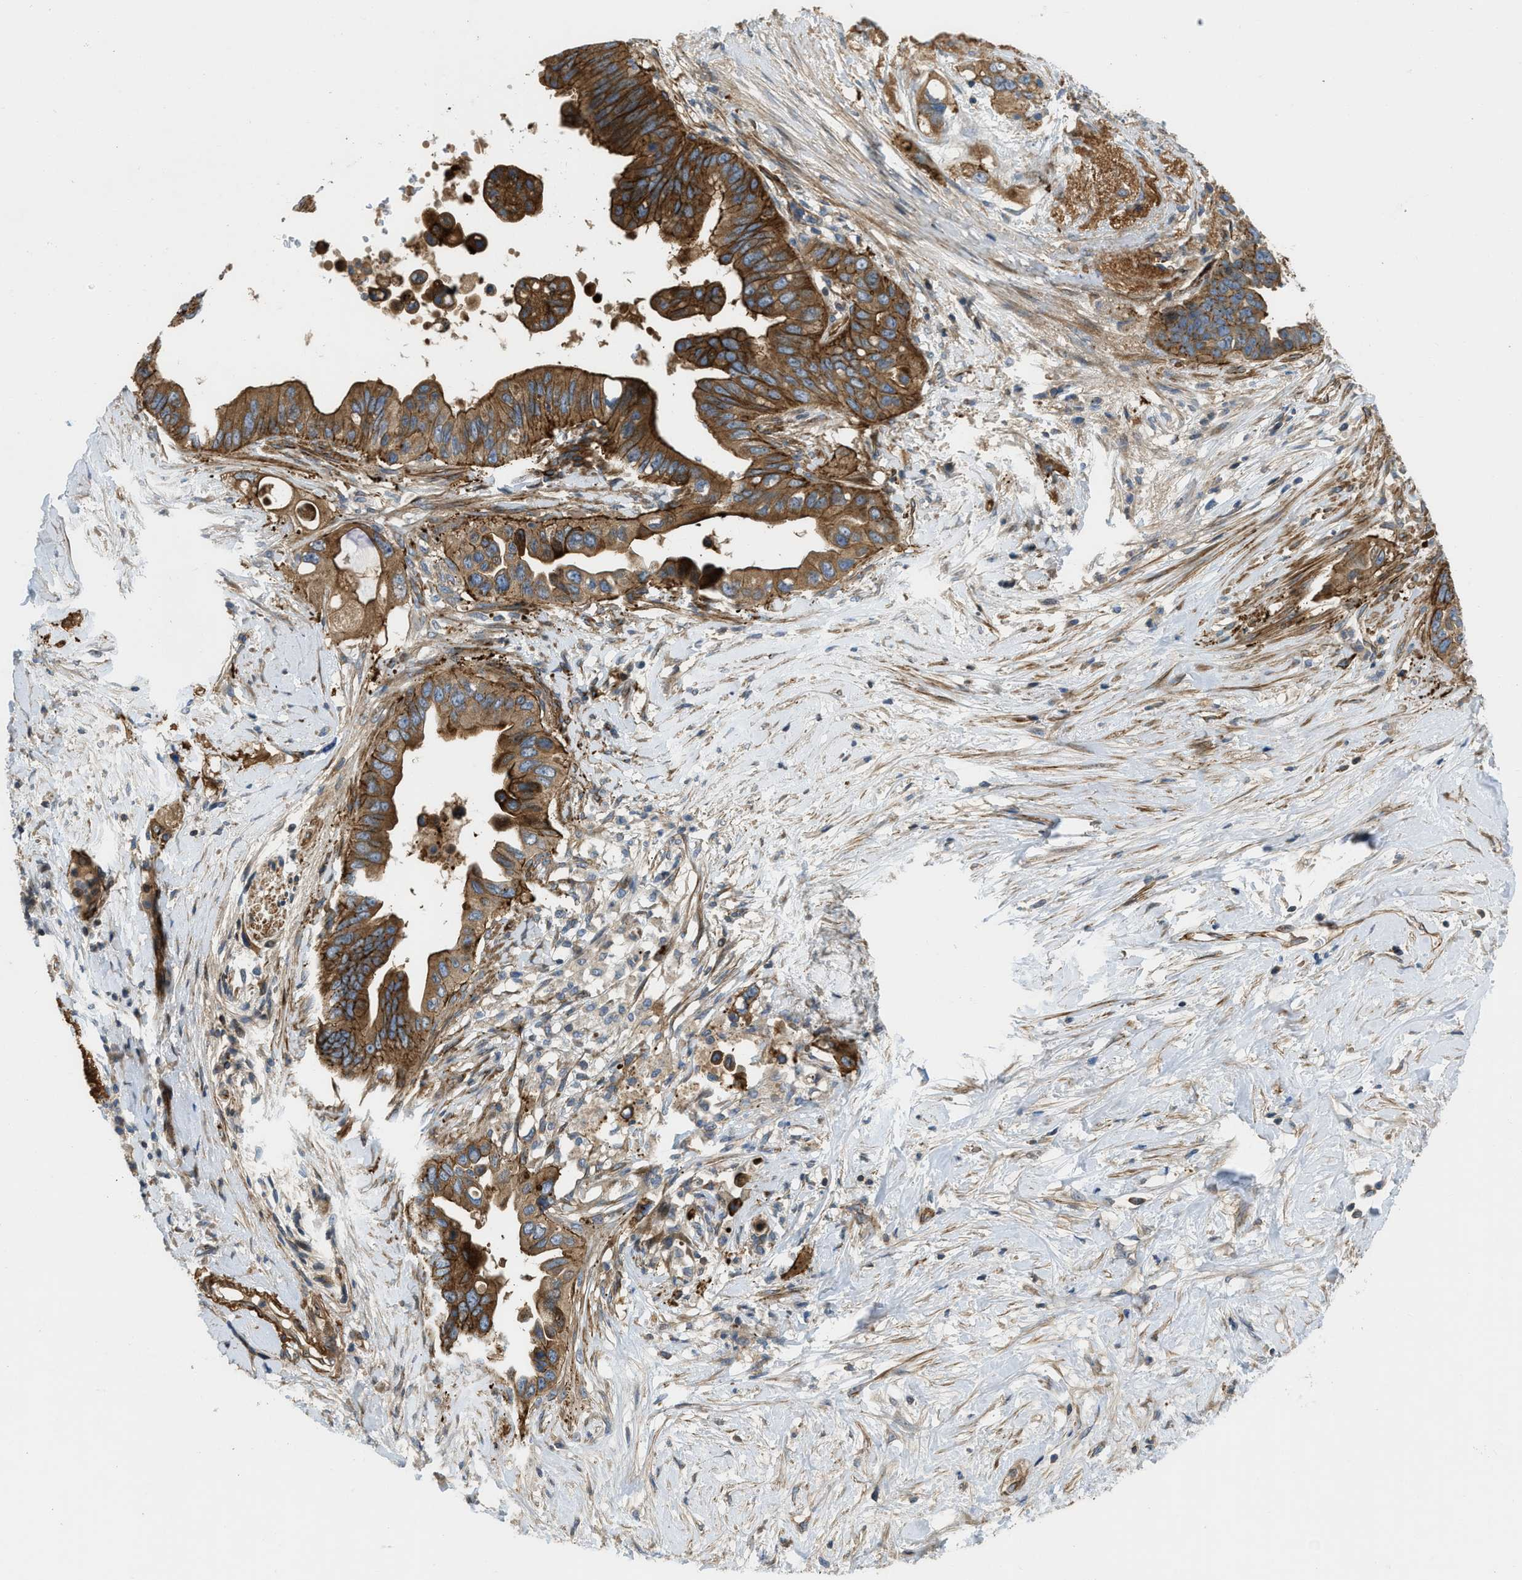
{"staining": {"intensity": "strong", "quantity": ">75%", "location": "cytoplasmic/membranous"}, "tissue": "pancreatic cancer", "cell_type": "Tumor cells", "image_type": "cancer", "snomed": [{"axis": "morphology", "description": "Adenocarcinoma, NOS"}, {"axis": "topography", "description": "Pancreas"}], "caption": "Pancreatic cancer stained with IHC demonstrates strong cytoplasmic/membranous expression in about >75% of tumor cells.", "gene": "NYNRIN", "patient": {"sex": "female", "age": 56}}